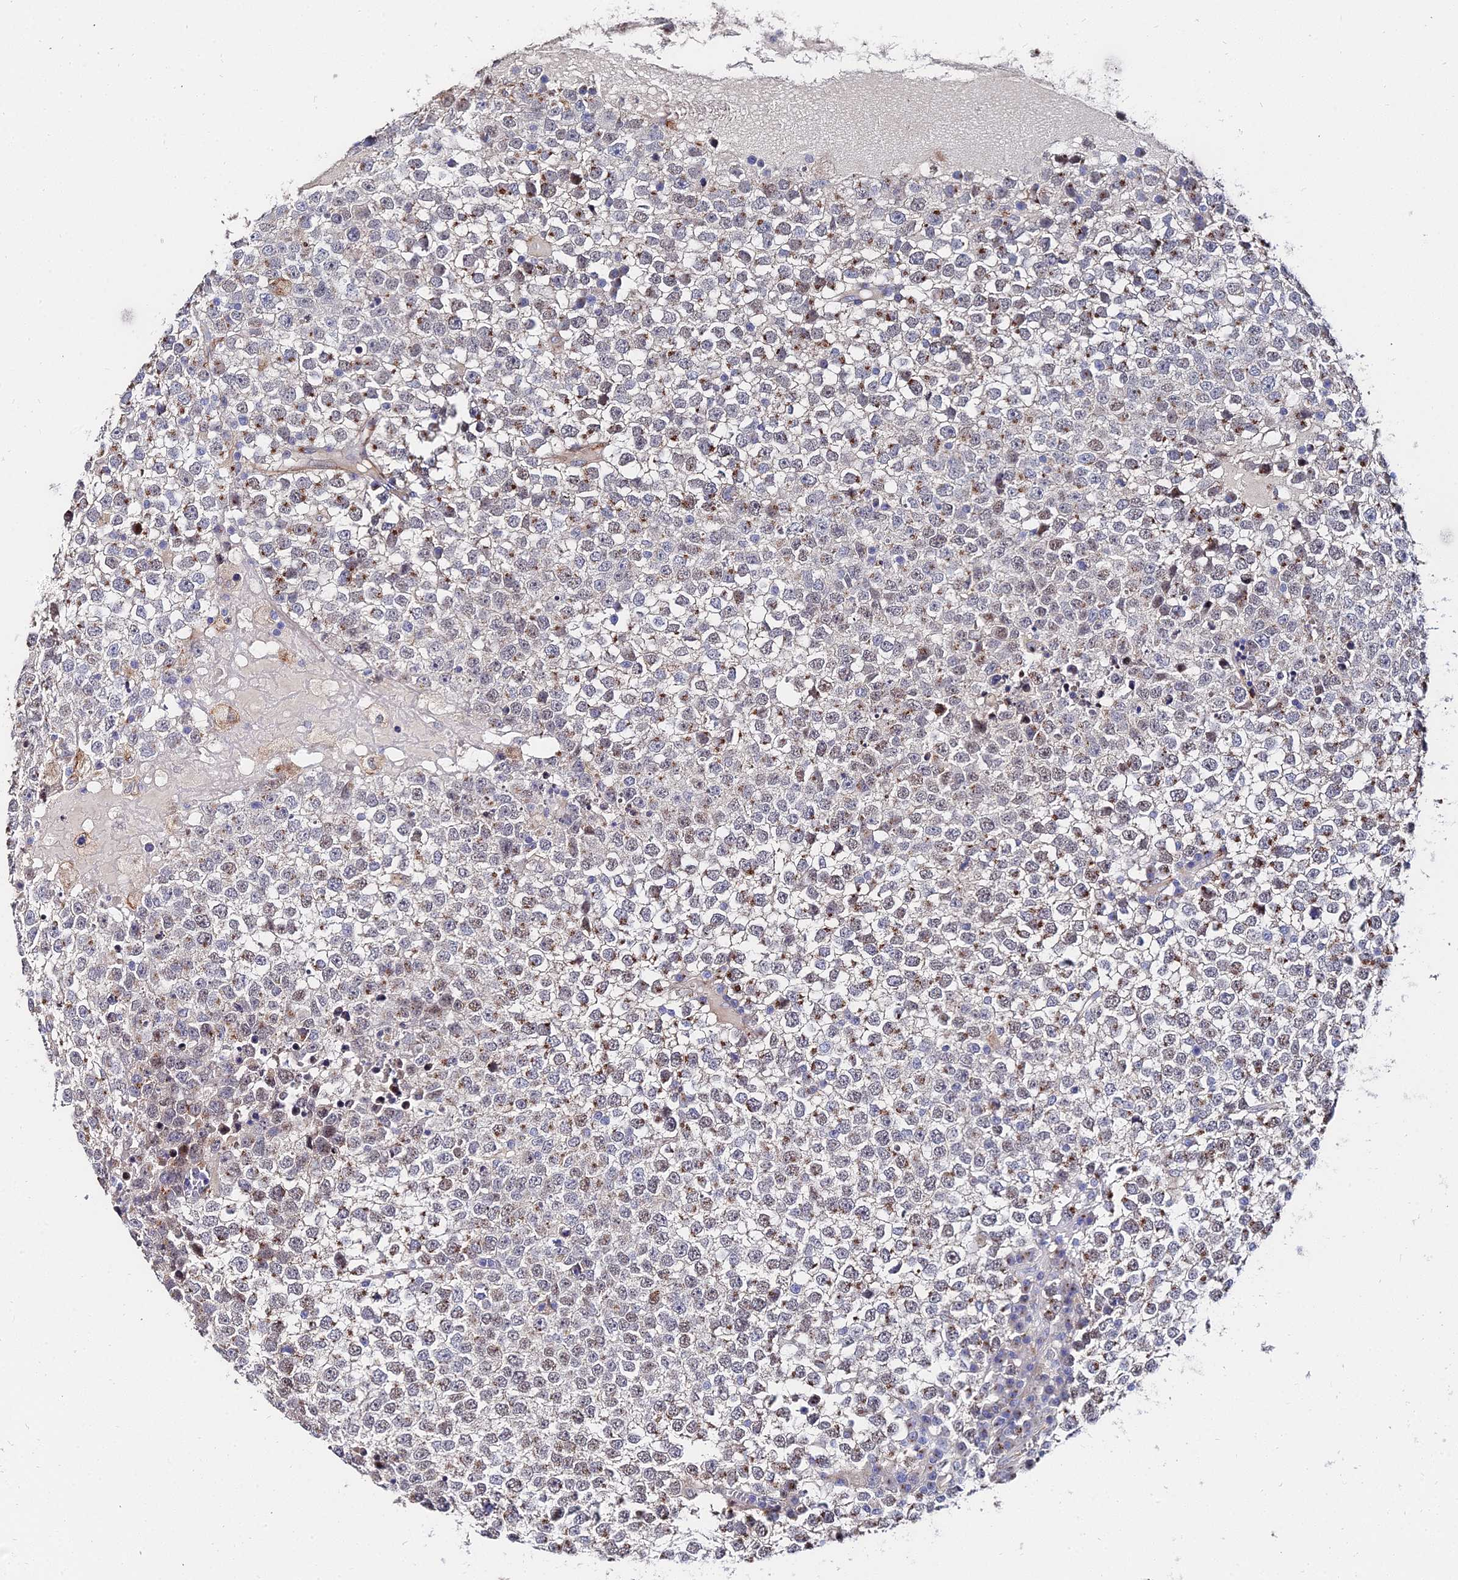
{"staining": {"intensity": "weak", "quantity": "25%-75%", "location": "cytoplasmic/membranous,nuclear"}, "tissue": "testis cancer", "cell_type": "Tumor cells", "image_type": "cancer", "snomed": [{"axis": "morphology", "description": "Seminoma, NOS"}, {"axis": "topography", "description": "Testis"}], "caption": "Testis cancer stained with IHC displays weak cytoplasmic/membranous and nuclear expression in approximately 25%-75% of tumor cells.", "gene": "BORCS8", "patient": {"sex": "male", "age": 65}}